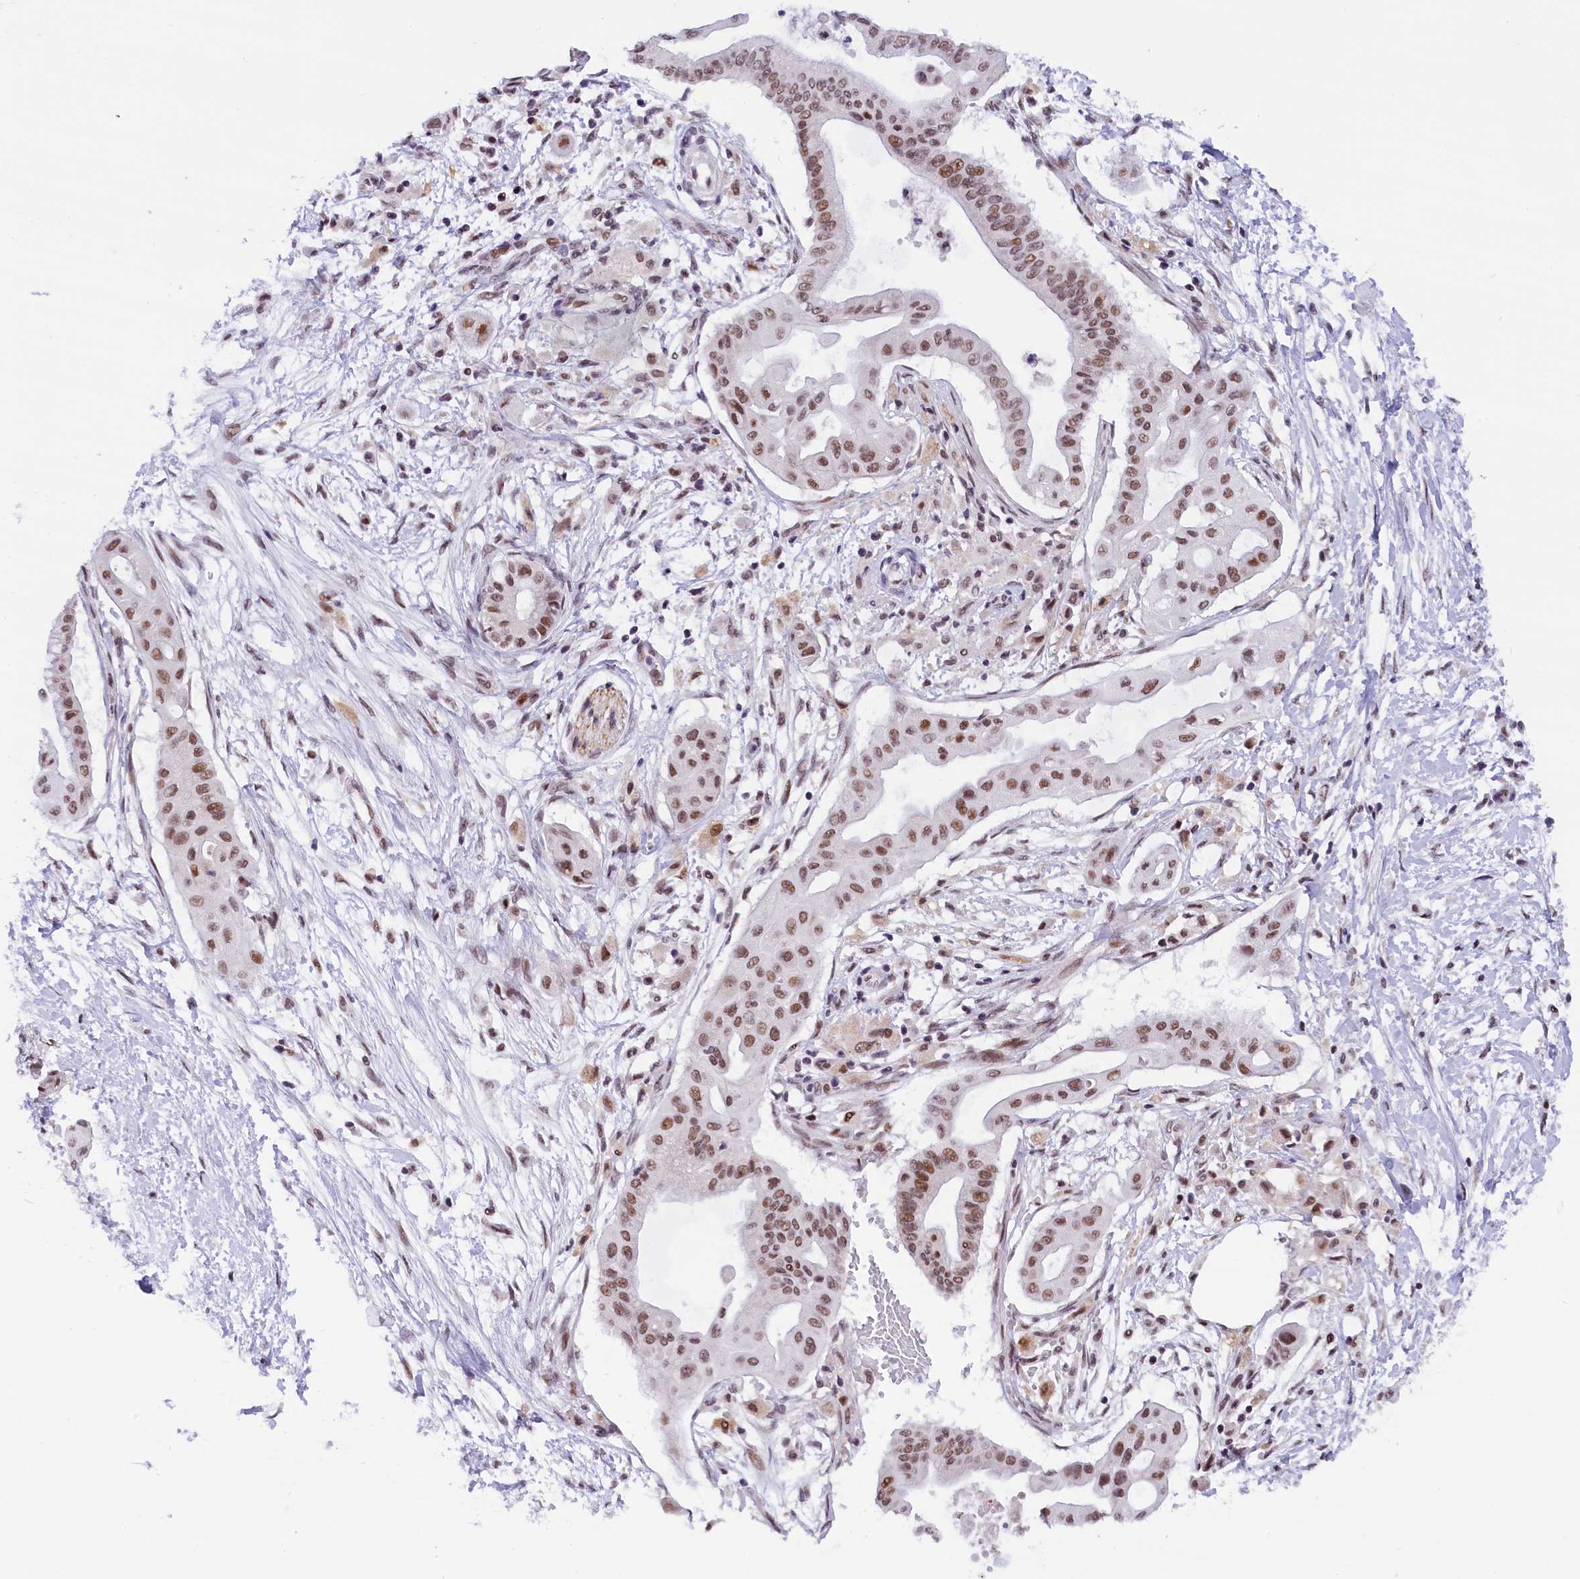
{"staining": {"intensity": "moderate", "quantity": ">75%", "location": "nuclear"}, "tissue": "pancreatic cancer", "cell_type": "Tumor cells", "image_type": "cancer", "snomed": [{"axis": "morphology", "description": "Adenocarcinoma, NOS"}, {"axis": "topography", "description": "Pancreas"}], "caption": "This is an image of immunohistochemistry staining of pancreatic adenocarcinoma, which shows moderate staining in the nuclear of tumor cells.", "gene": "CDYL2", "patient": {"sex": "male", "age": 68}}